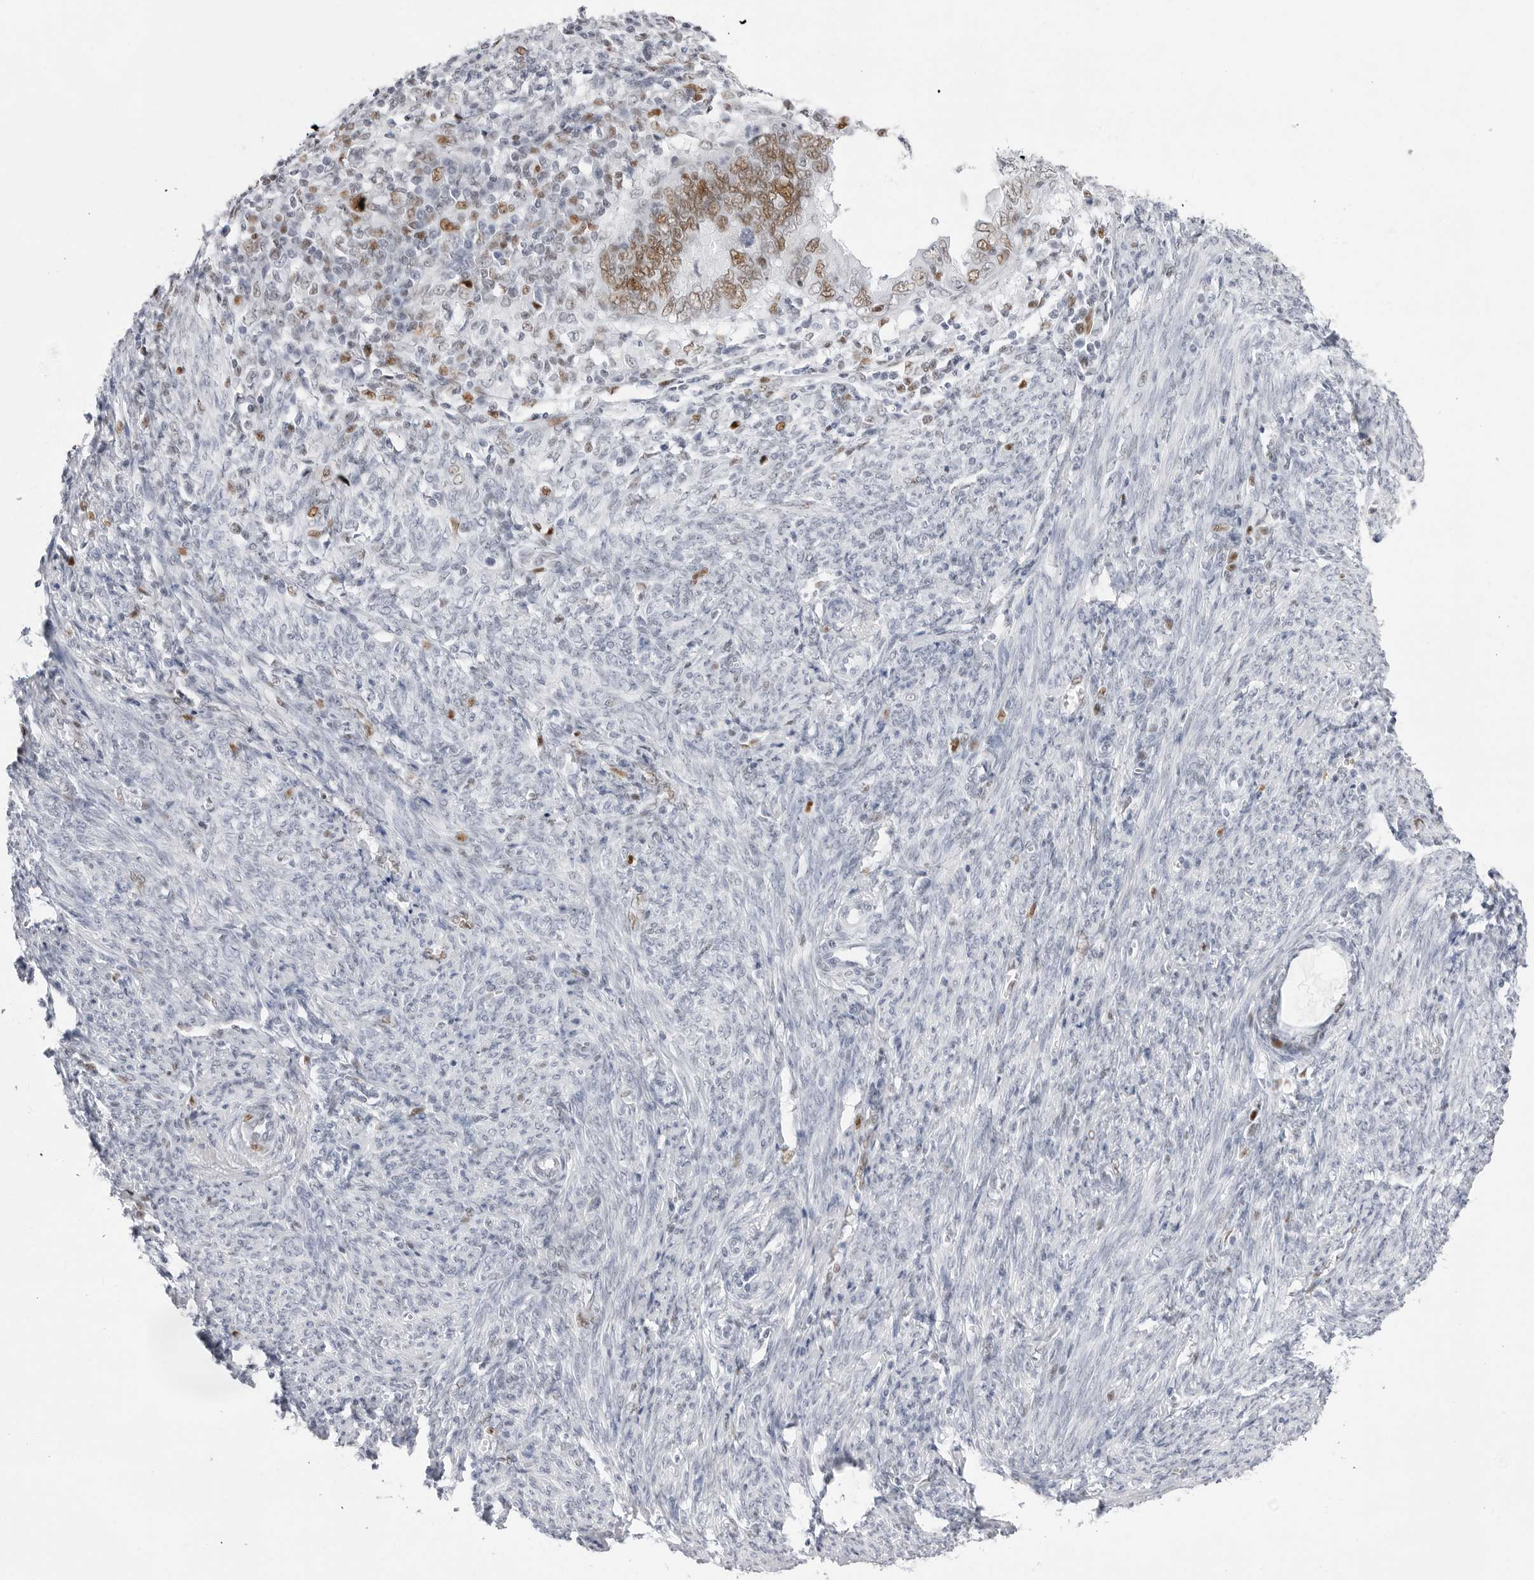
{"staining": {"intensity": "moderate", "quantity": ">75%", "location": "nuclear"}, "tissue": "endometrial cancer", "cell_type": "Tumor cells", "image_type": "cancer", "snomed": [{"axis": "morphology", "description": "Adenocarcinoma, NOS"}, {"axis": "topography", "description": "Uterus"}], "caption": "Immunohistochemistry of adenocarcinoma (endometrial) shows medium levels of moderate nuclear positivity in approximately >75% of tumor cells.", "gene": "NASP", "patient": {"sex": "female", "age": 77}}